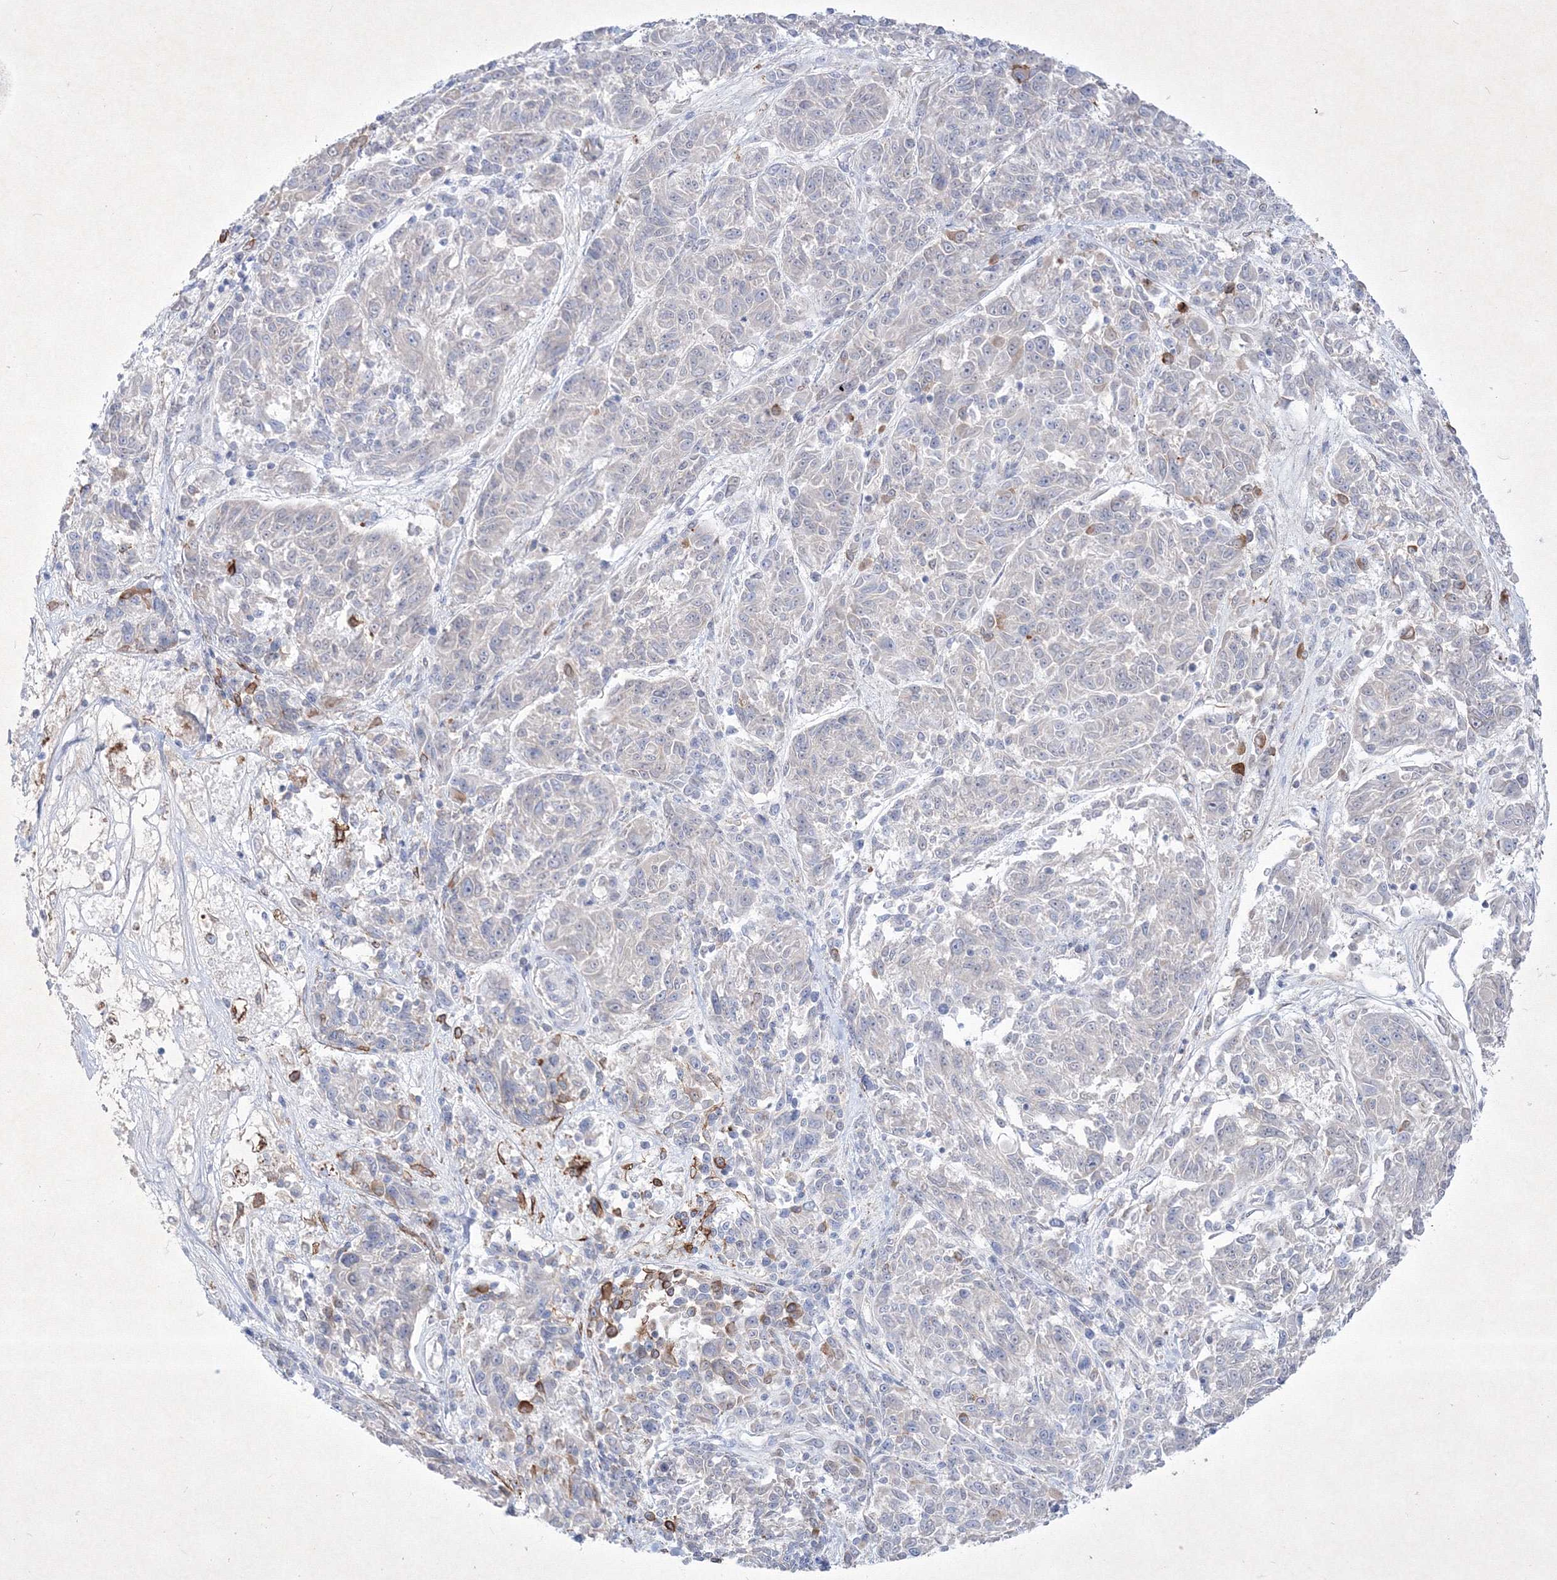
{"staining": {"intensity": "negative", "quantity": "none", "location": "none"}, "tissue": "melanoma", "cell_type": "Tumor cells", "image_type": "cancer", "snomed": [{"axis": "morphology", "description": "Malignant melanoma, NOS"}, {"axis": "topography", "description": "Skin"}], "caption": "A high-resolution photomicrograph shows immunohistochemistry staining of malignant melanoma, which exhibits no significant staining in tumor cells.", "gene": "TMEM139", "patient": {"sex": "male", "age": 53}}